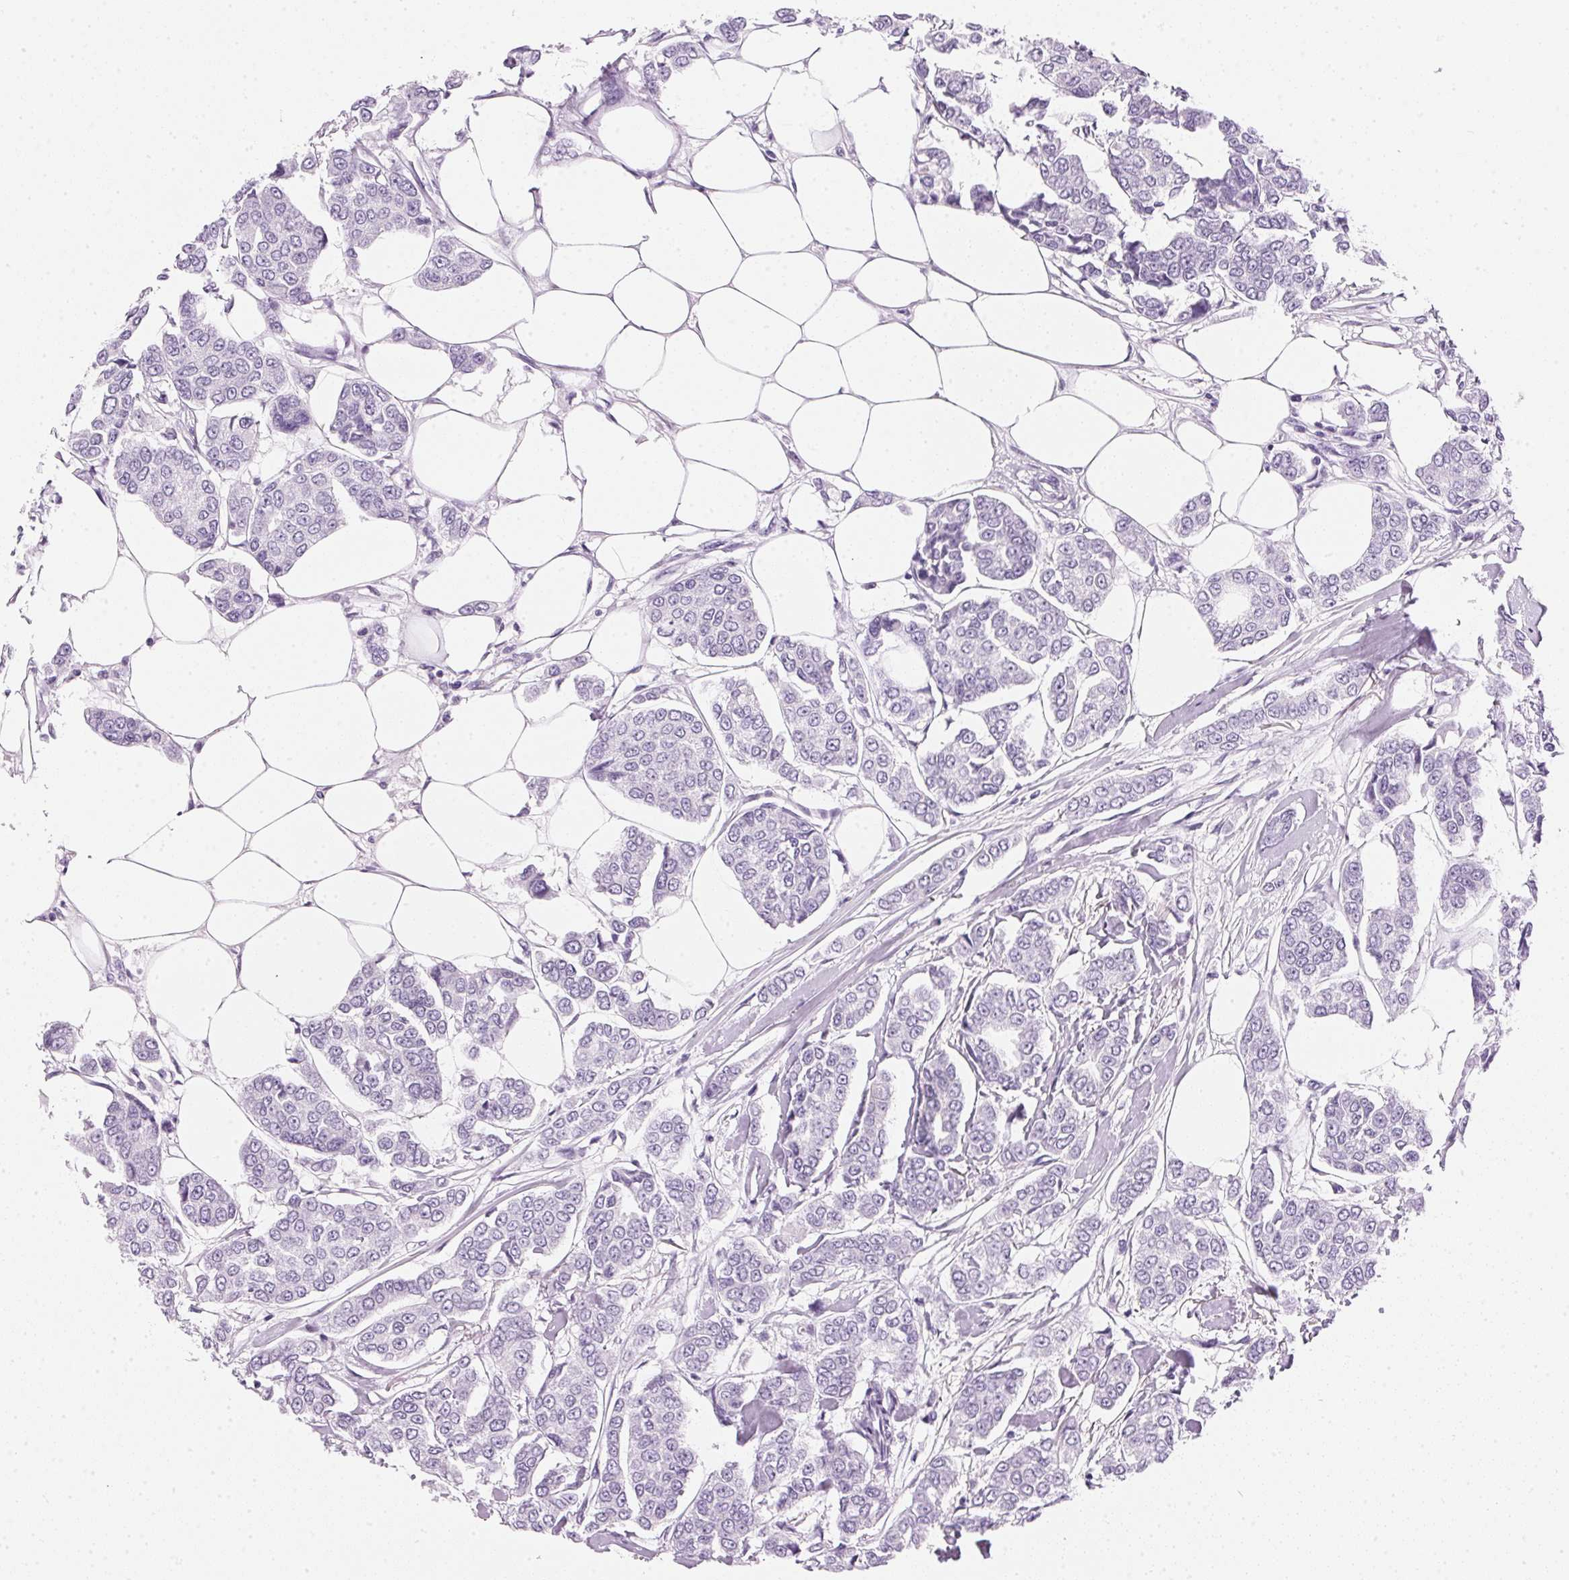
{"staining": {"intensity": "negative", "quantity": "none", "location": "none"}, "tissue": "breast cancer", "cell_type": "Tumor cells", "image_type": "cancer", "snomed": [{"axis": "morphology", "description": "Duct carcinoma"}, {"axis": "topography", "description": "Breast"}], "caption": "High power microscopy micrograph of an immunohistochemistry (IHC) photomicrograph of breast cancer (infiltrating ductal carcinoma), revealing no significant positivity in tumor cells.", "gene": "IGFBP1", "patient": {"sex": "female", "age": 94}}